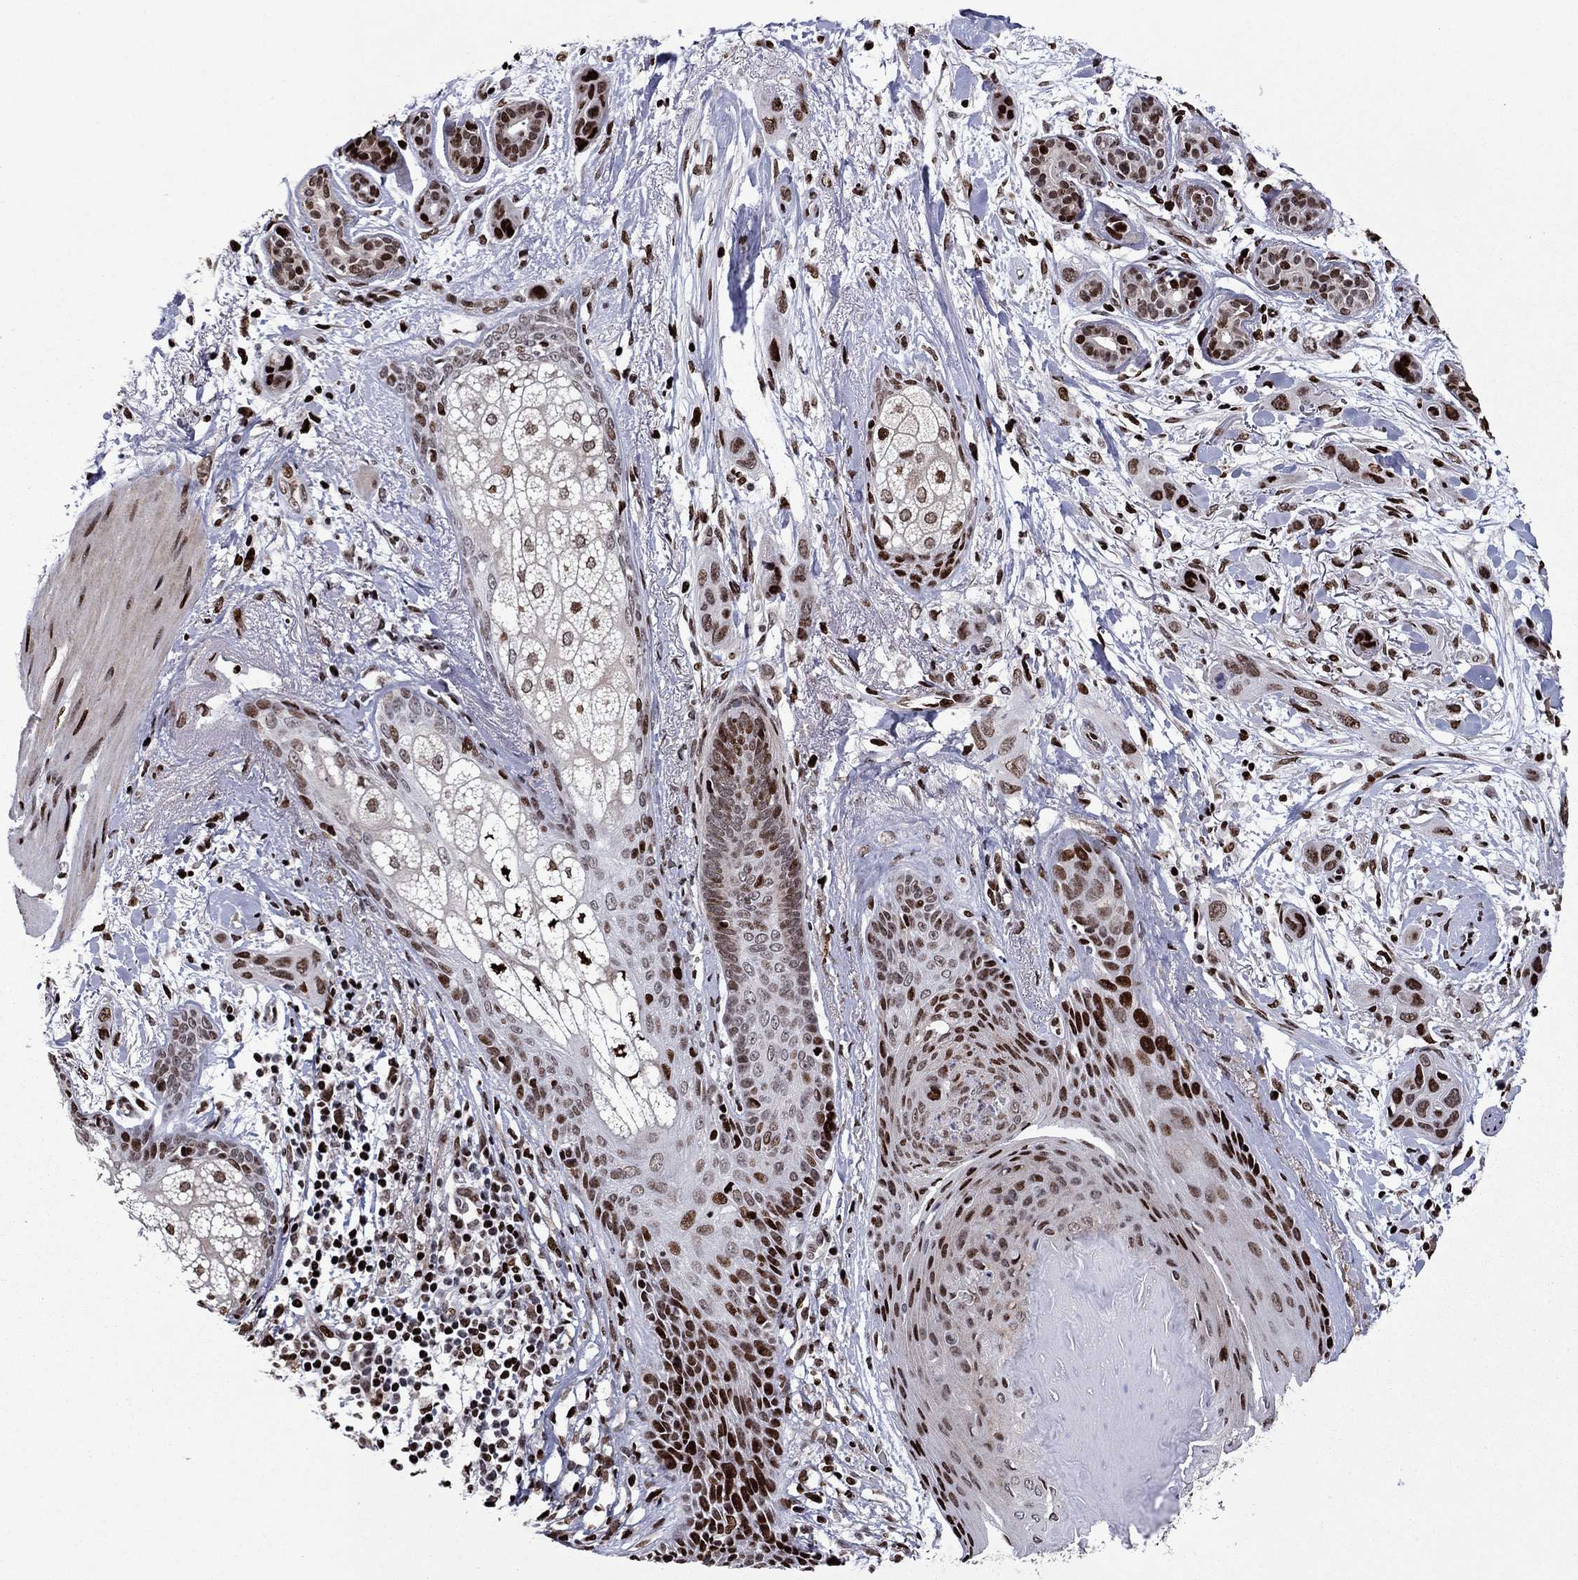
{"staining": {"intensity": "strong", "quantity": ">75%", "location": "nuclear"}, "tissue": "skin cancer", "cell_type": "Tumor cells", "image_type": "cancer", "snomed": [{"axis": "morphology", "description": "Squamous cell carcinoma, NOS"}, {"axis": "topography", "description": "Skin"}], "caption": "Protein staining of skin cancer (squamous cell carcinoma) tissue displays strong nuclear expression in approximately >75% of tumor cells.", "gene": "LIMK1", "patient": {"sex": "male", "age": 79}}